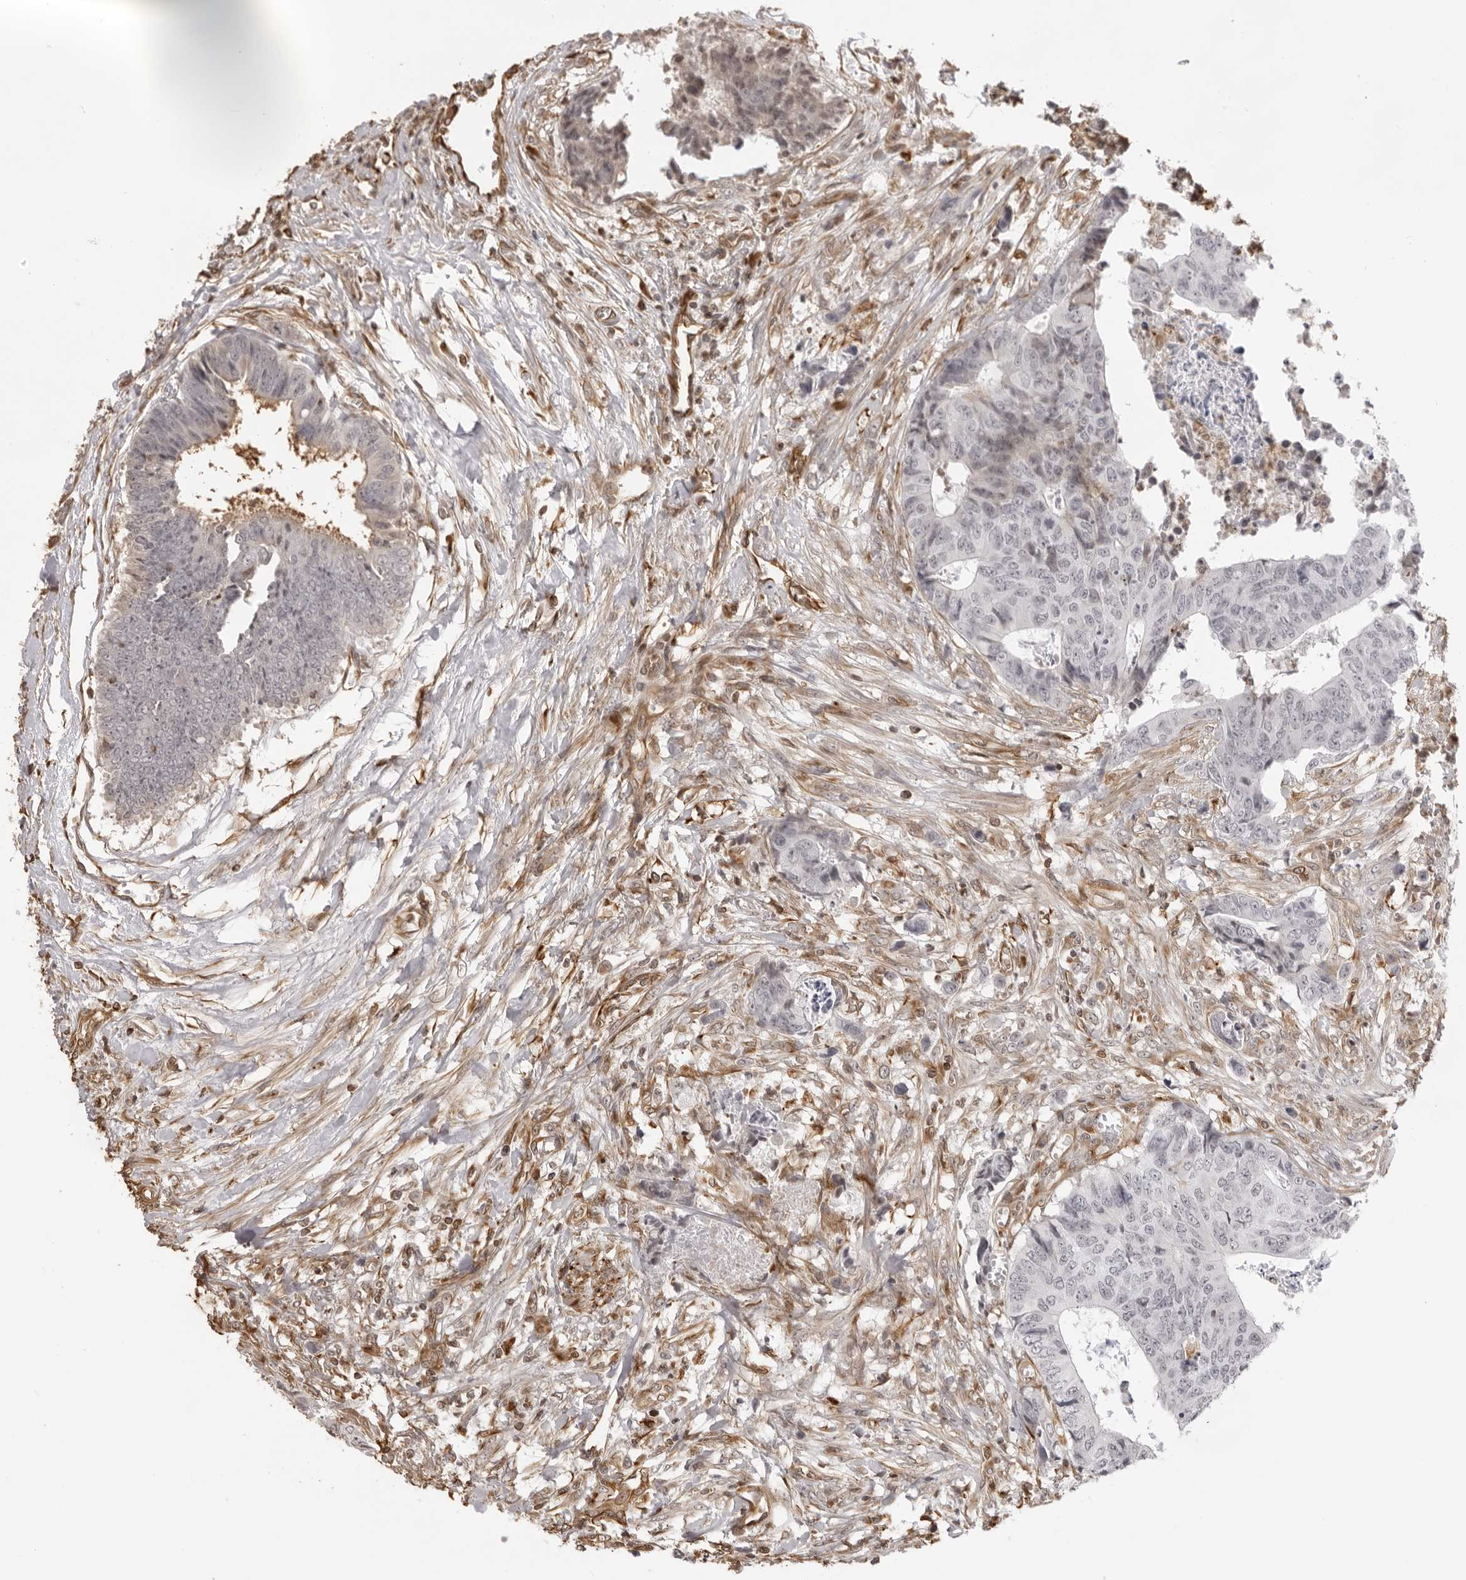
{"staining": {"intensity": "negative", "quantity": "none", "location": "none"}, "tissue": "colorectal cancer", "cell_type": "Tumor cells", "image_type": "cancer", "snomed": [{"axis": "morphology", "description": "Adenocarcinoma, NOS"}, {"axis": "topography", "description": "Rectum"}], "caption": "This is a histopathology image of IHC staining of adenocarcinoma (colorectal), which shows no staining in tumor cells.", "gene": "DYNLT5", "patient": {"sex": "male", "age": 84}}